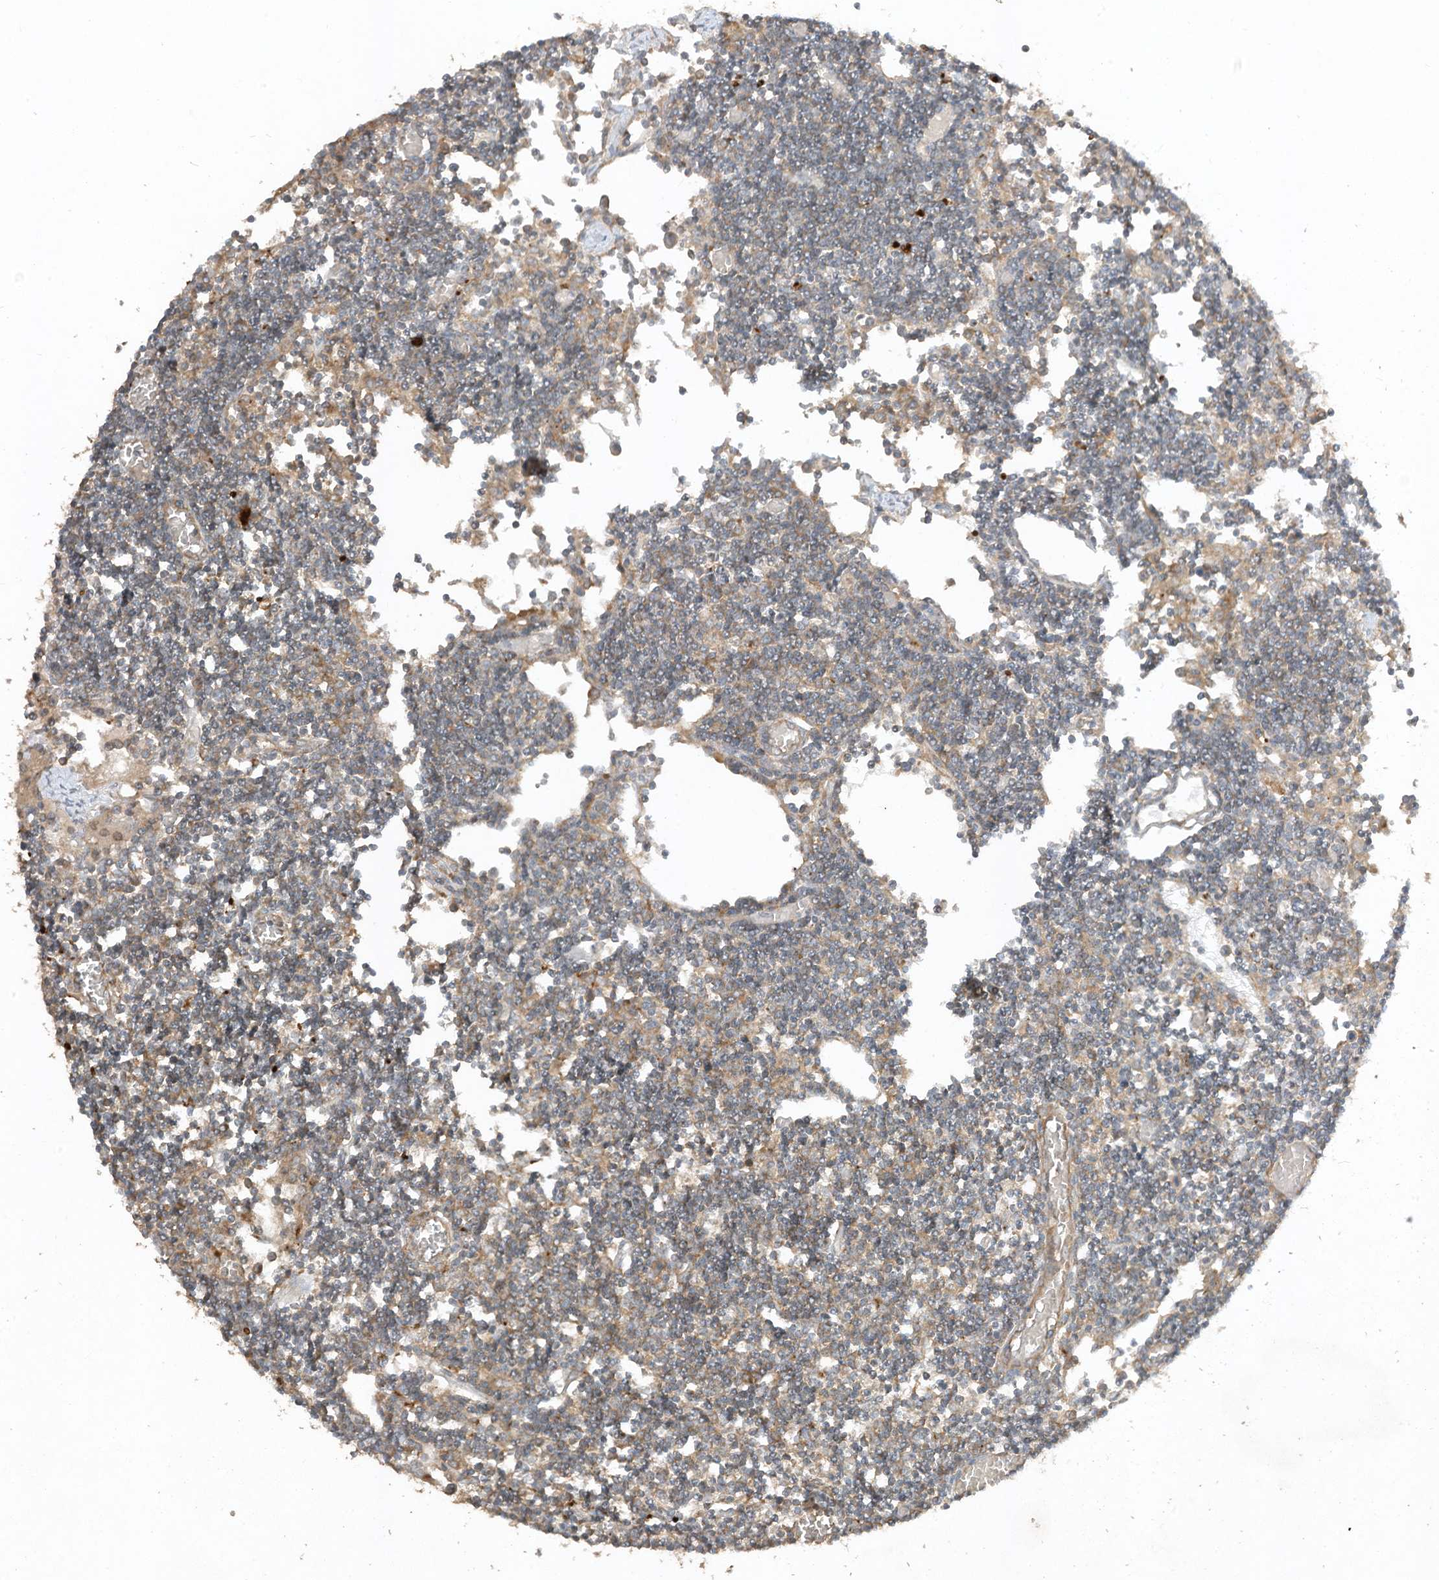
{"staining": {"intensity": "moderate", "quantity": ">75%", "location": "cytoplasmic/membranous"}, "tissue": "lymph node", "cell_type": "Non-germinal center cells", "image_type": "normal", "snomed": [{"axis": "morphology", "description": "Normal tissue, NOS"}, {"axis": "topography", "description": "Lymph node"}], "caption": "DAB immunohistochemical staining of benign human lymph node displays moderate cytoplasmic/membranous protein expression in about >75% of non-germinal center cells. The staining was performed using DAB (3,3'-diaminobenzidine) to visualize the protein expression in brown, while the nuclei were stained in blue with hematoxylin (Magnification: 20x).", "gene": "LDAH", "patient": {"sex": "female", "age": 11}}